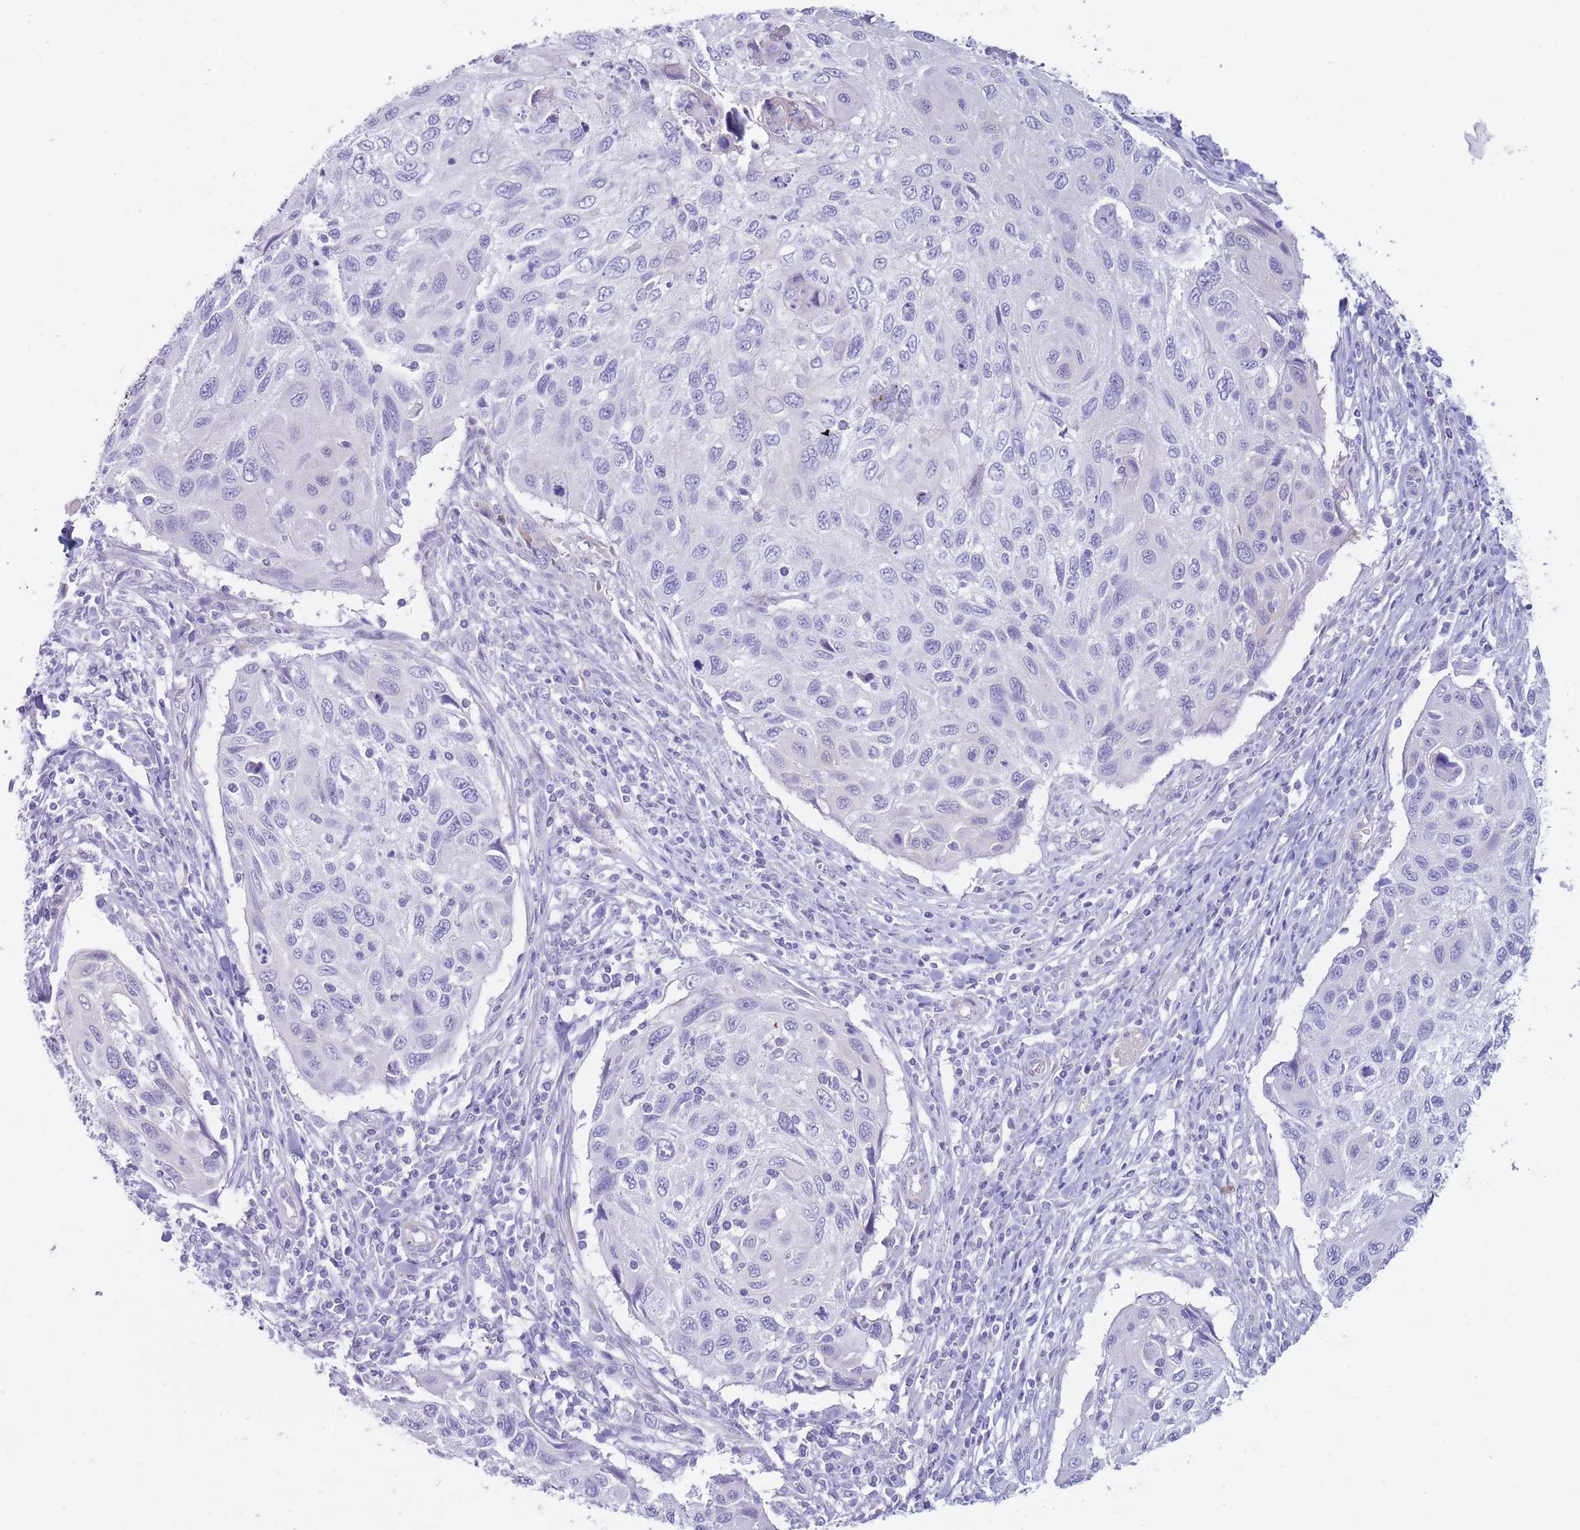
{"staining": {"intensity": "negative", "quantity": "none", "location": "none"}, "tissue": "cervical cancer", "cell_type": "Tumor cells", "image_type": "cancer", "snomed": [{"axis": "morphology", "description": "Squamous cell carcinoma, NOS"}, {"axis": "topography", "description": "Cervix"}], "caption": "There is no significant expression in tumor cells of cervical squamous cell carcinoma.", "gene": "MTSS2", "patient": {"sex": "female", "age": 70}}